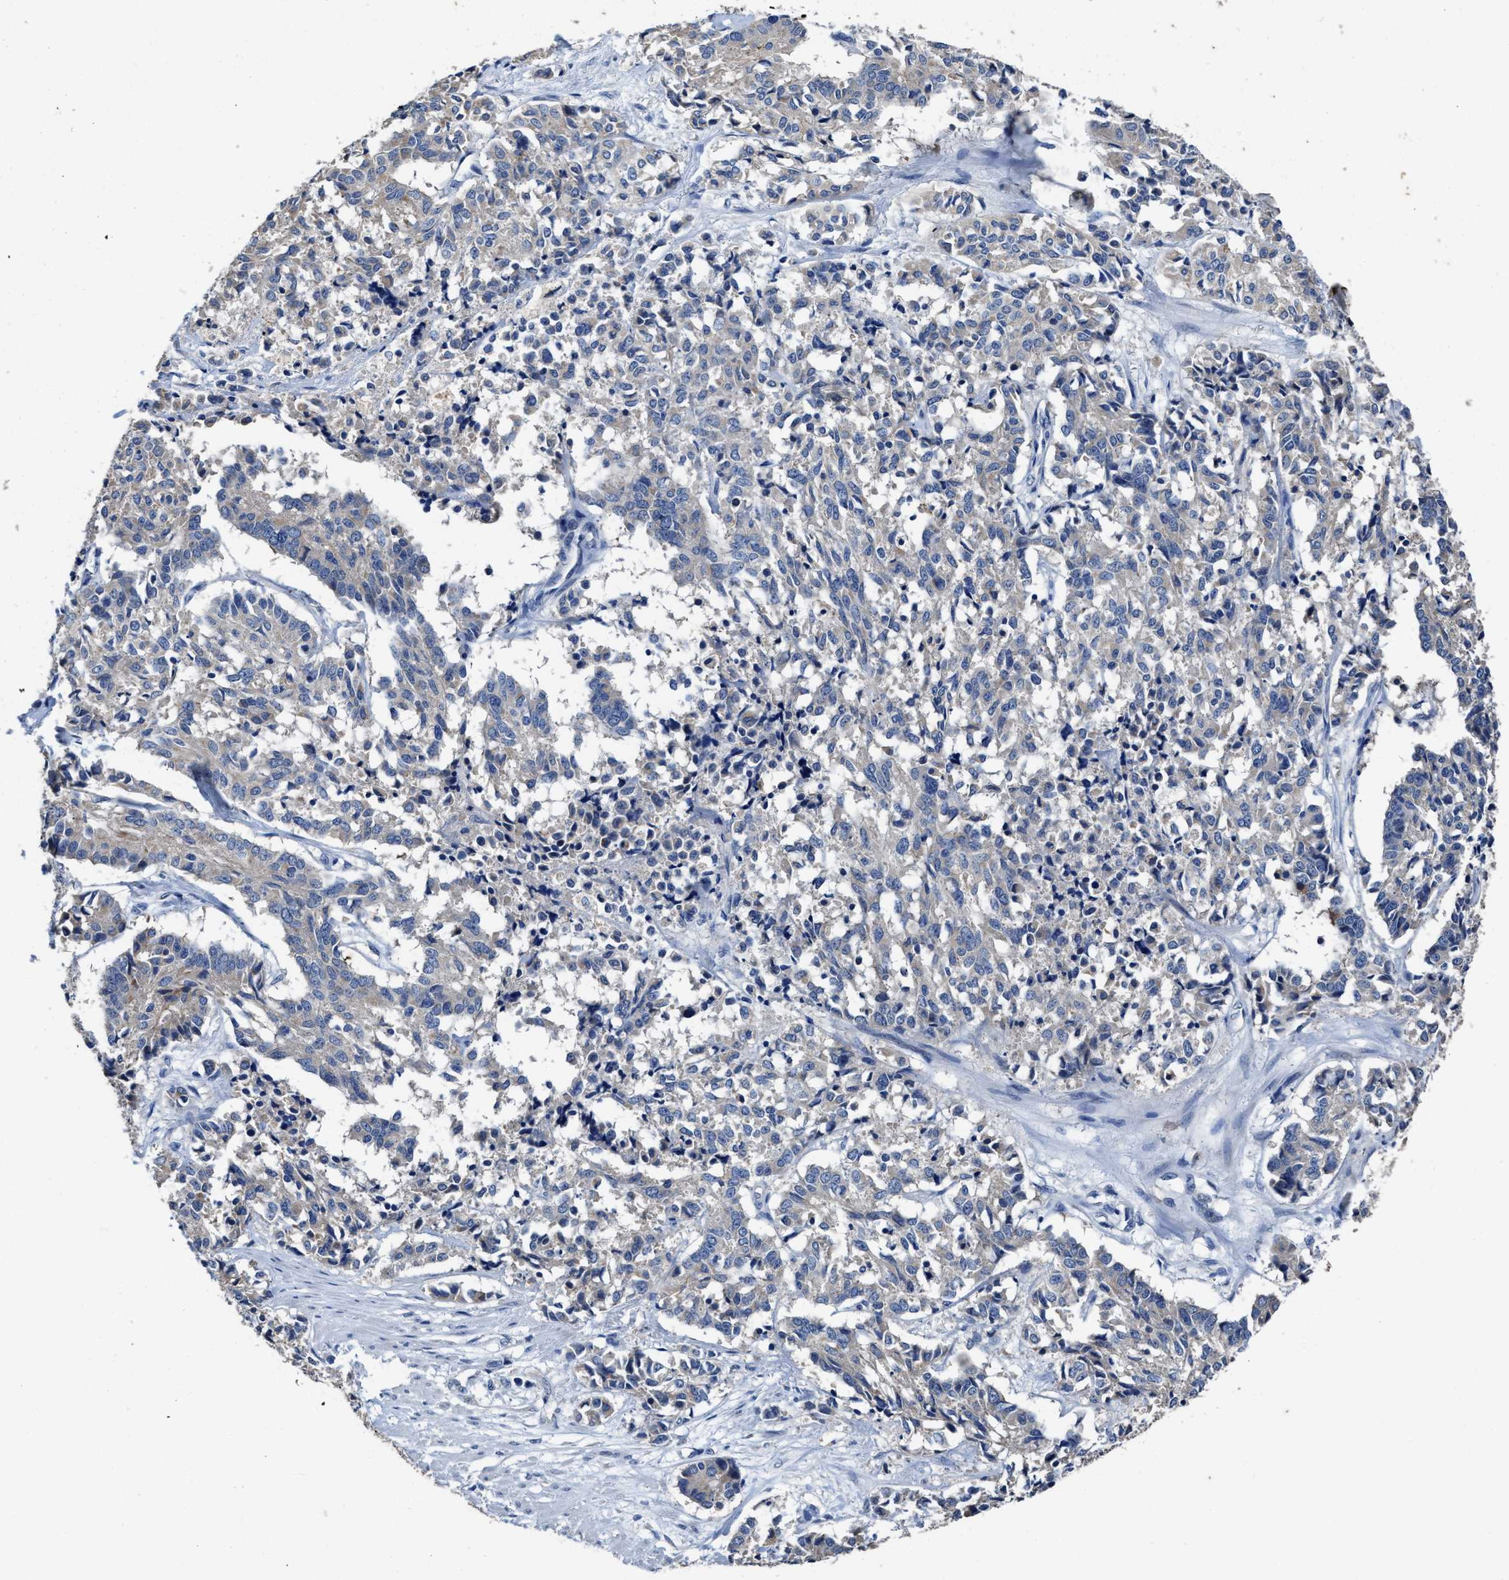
{"staining": {"intensity": "negative", "quantity": "none", "location": "none"}, "tissue": "cervical cancer", "cell_type": "Tumor cells", "image_type": "cancer", "snomed": [{"axis": "morphology", "description": "Squamous cell carcinoma, NOS"}, {"axis": "topography", "description": "Cervix"}], "caption": "IHC histopathology image of neoplastic tissue: cervical cancer (squamous cell carcinoma) stained with DAB shows no significant protein expression in tumor cells.", "gene": "UBR4", "patient": {"sex": "female", "age": 35}}